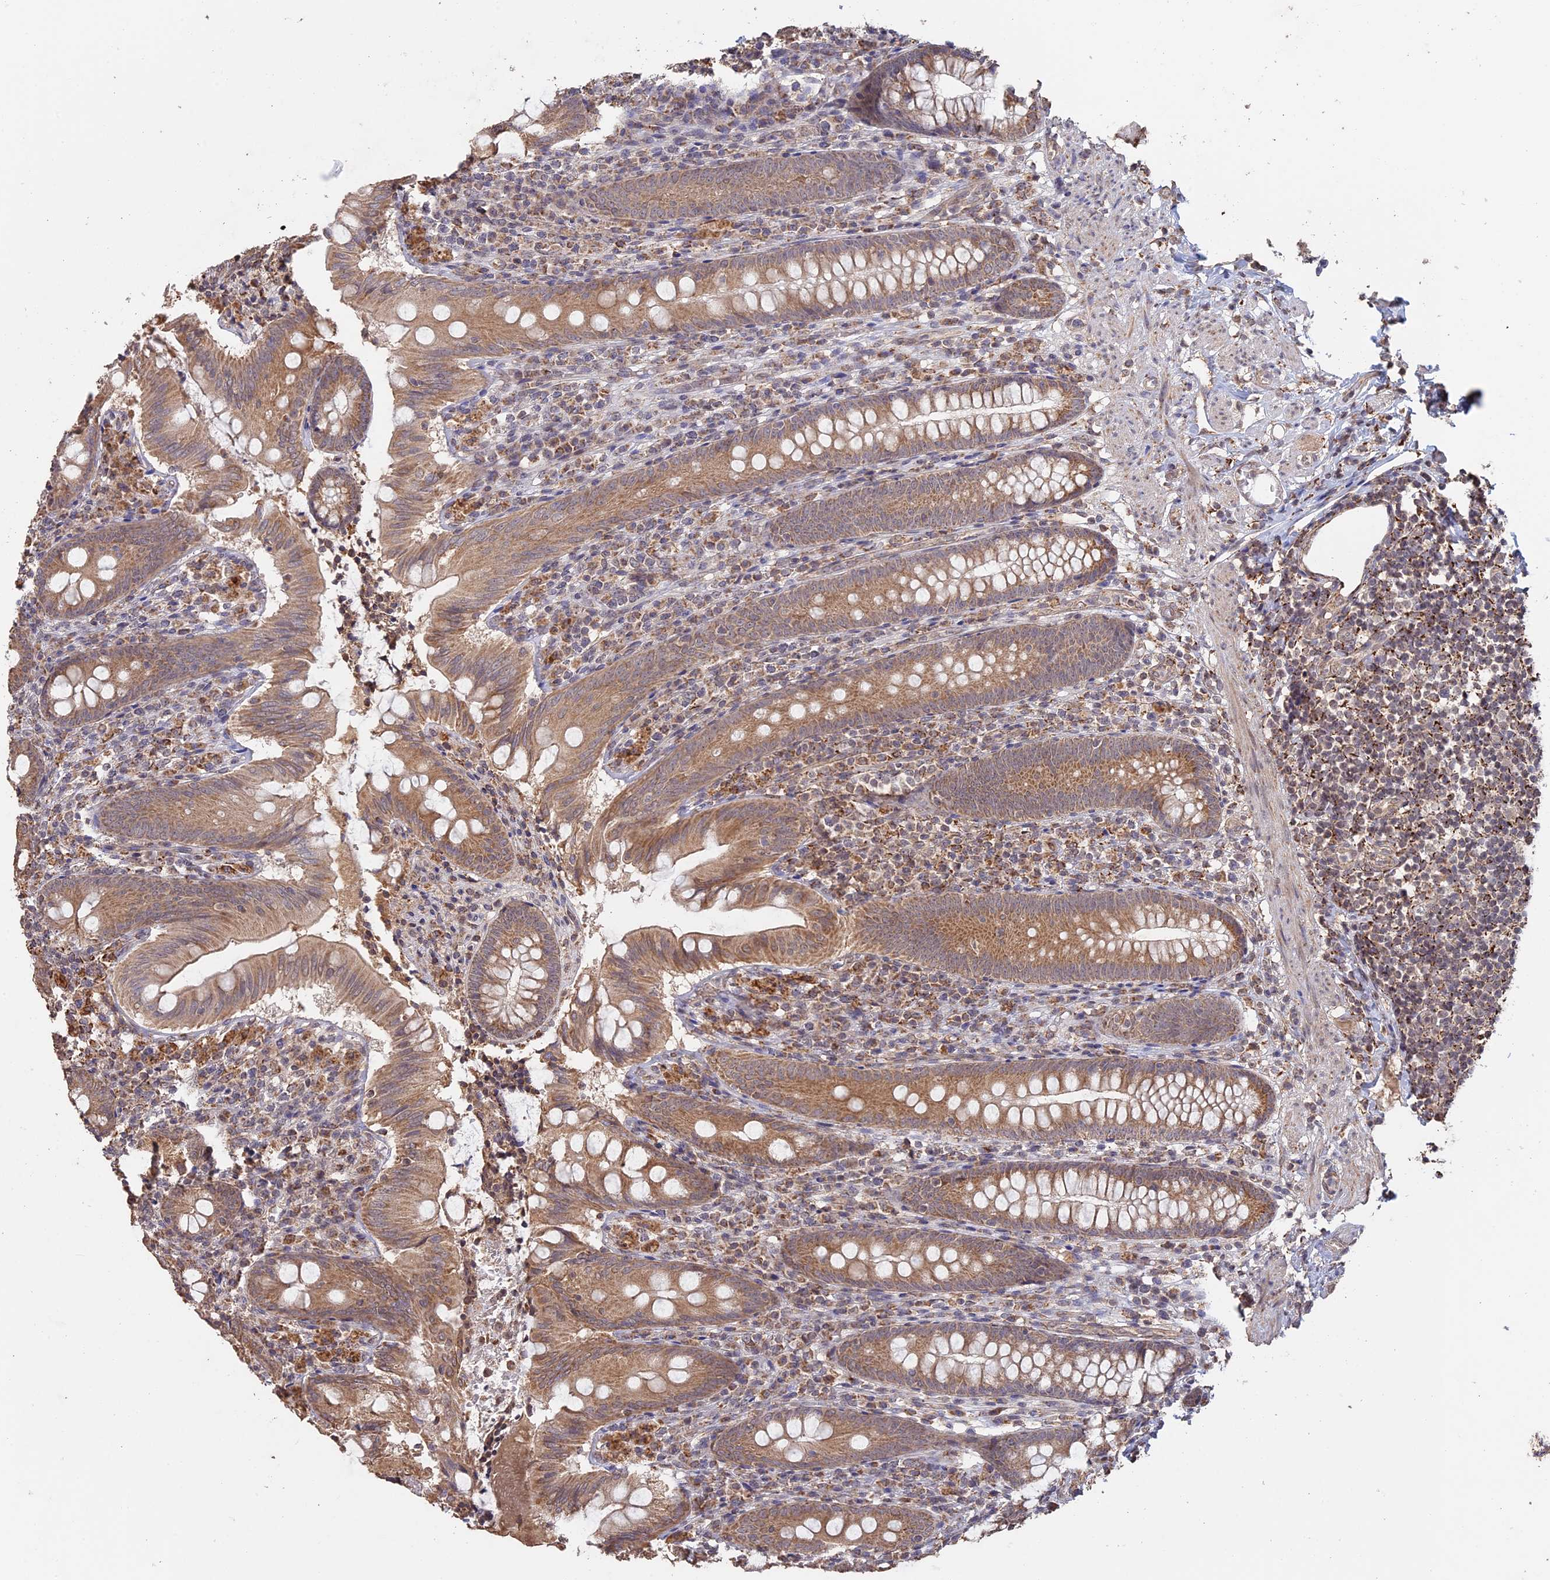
{"staining": {"intensity": "moderate", "quantity": ">75%", "location": "cytoplasmic/membranous"}, "tissue": "appendix", "cell_type": "Glandular cells", "image_type": "normal", "snomed": [{"axis": "morphology", "description": "Normal tissue, NOS"}, {"axis": "topography", "description": "Appendix"}], "caption": "About >75% of glandular cells in normal appendix demonstrate moderate cytoplasmic/membranous protein expression as visualized by brown immunohistochemical staining.", "gene": "FAM210B", "patient": {"sex": "male", "age": 55}}